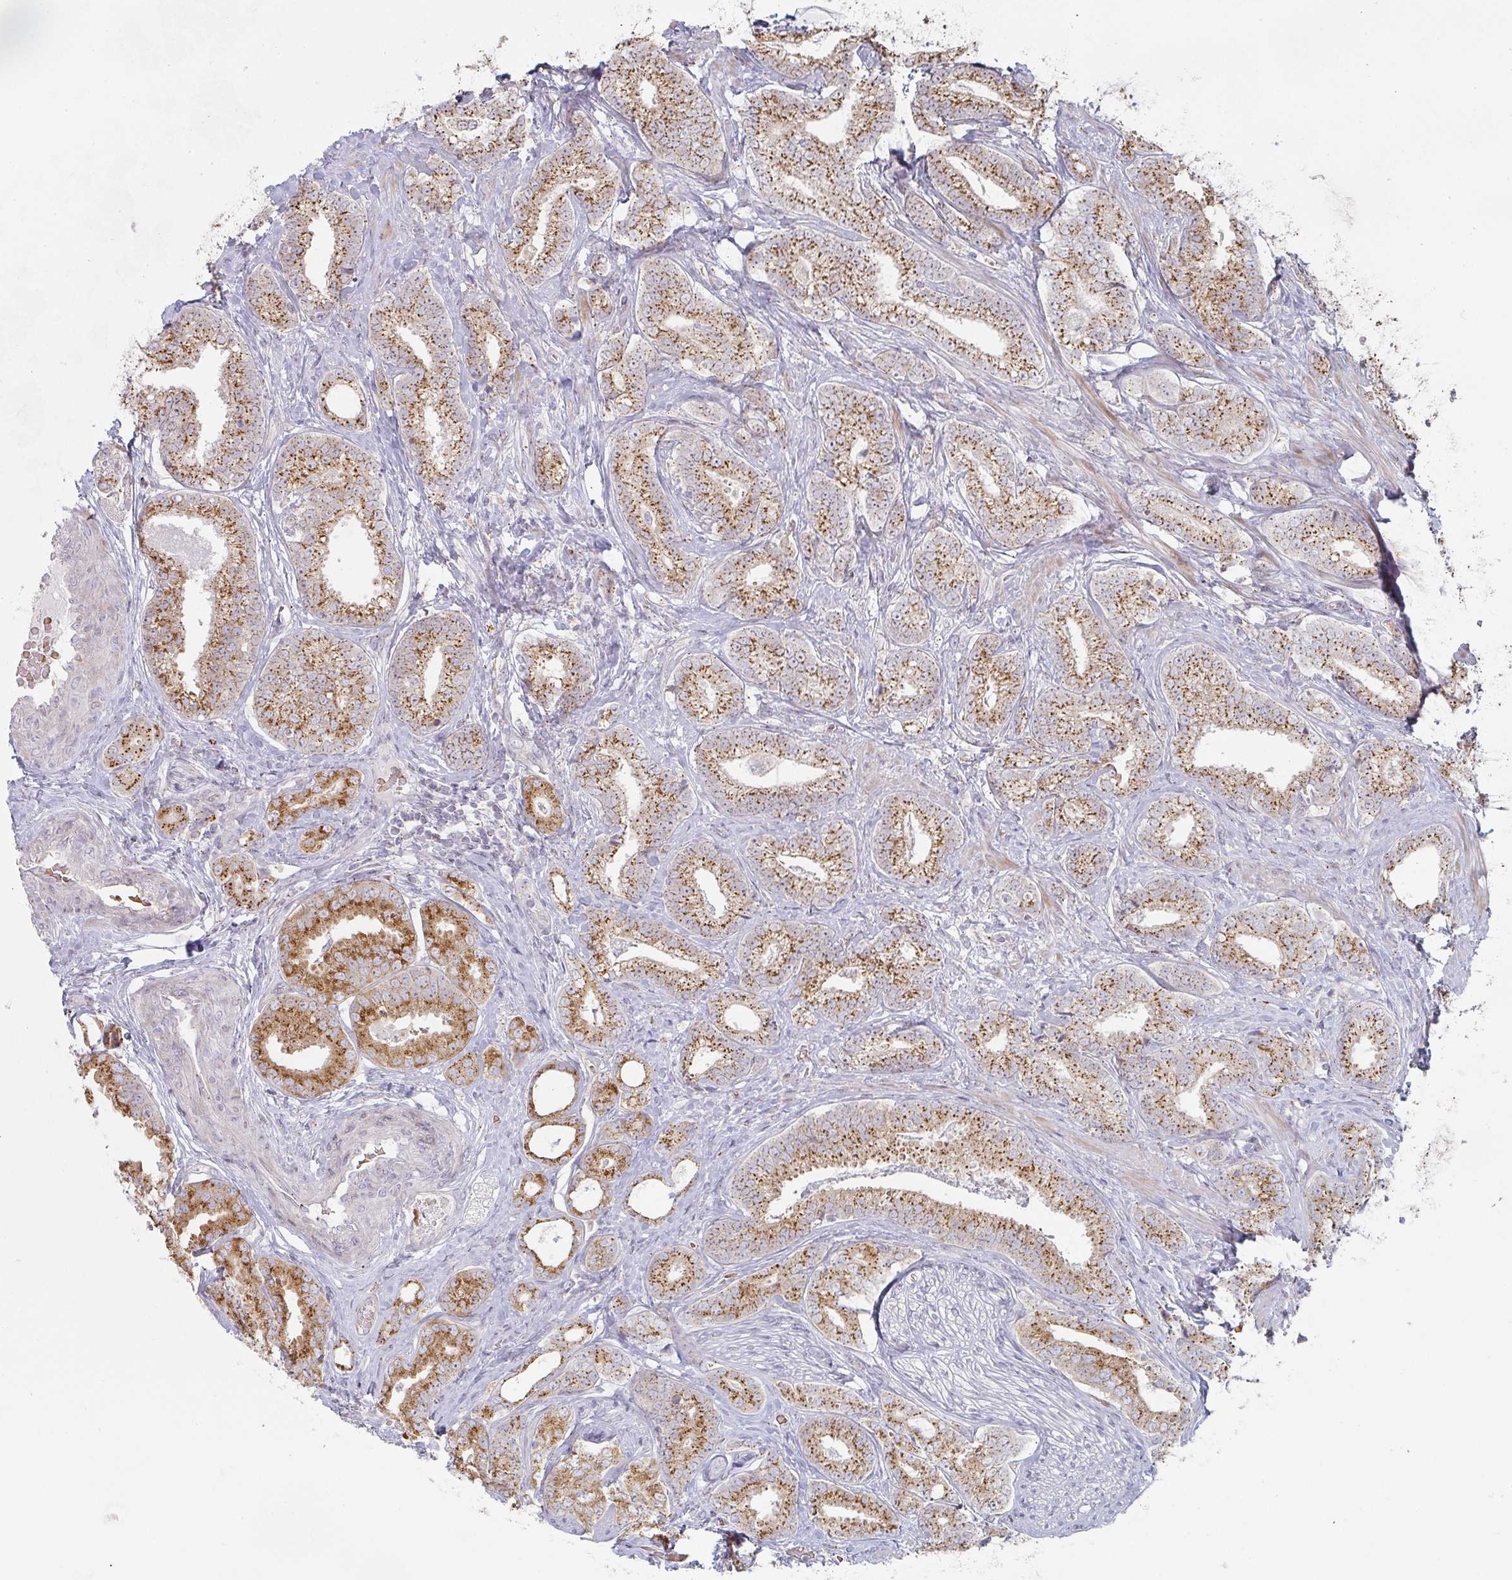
{"staining": {"intensity": "strong", "quantity": ">75%", "location": "cytoplasmic/membranous"}, "tissue": "prostate cancer", "cell_type": "Tumor cells", "image_type": "cancer", "snomed": [{"axis": "morphology", "description": "Adenocarcinoma, Low grade"}, {"axis": "topography", "description": "Prostate"}], "caption": "Protein expression analysis of human prostate cancer (adenocarcinoma (low-grade)) reveals strong cytoplasmic/membranous expression in about >75% of tumor cells.", "gene": "ZNF526", "patient": {"sex": "male", "age": 63}}